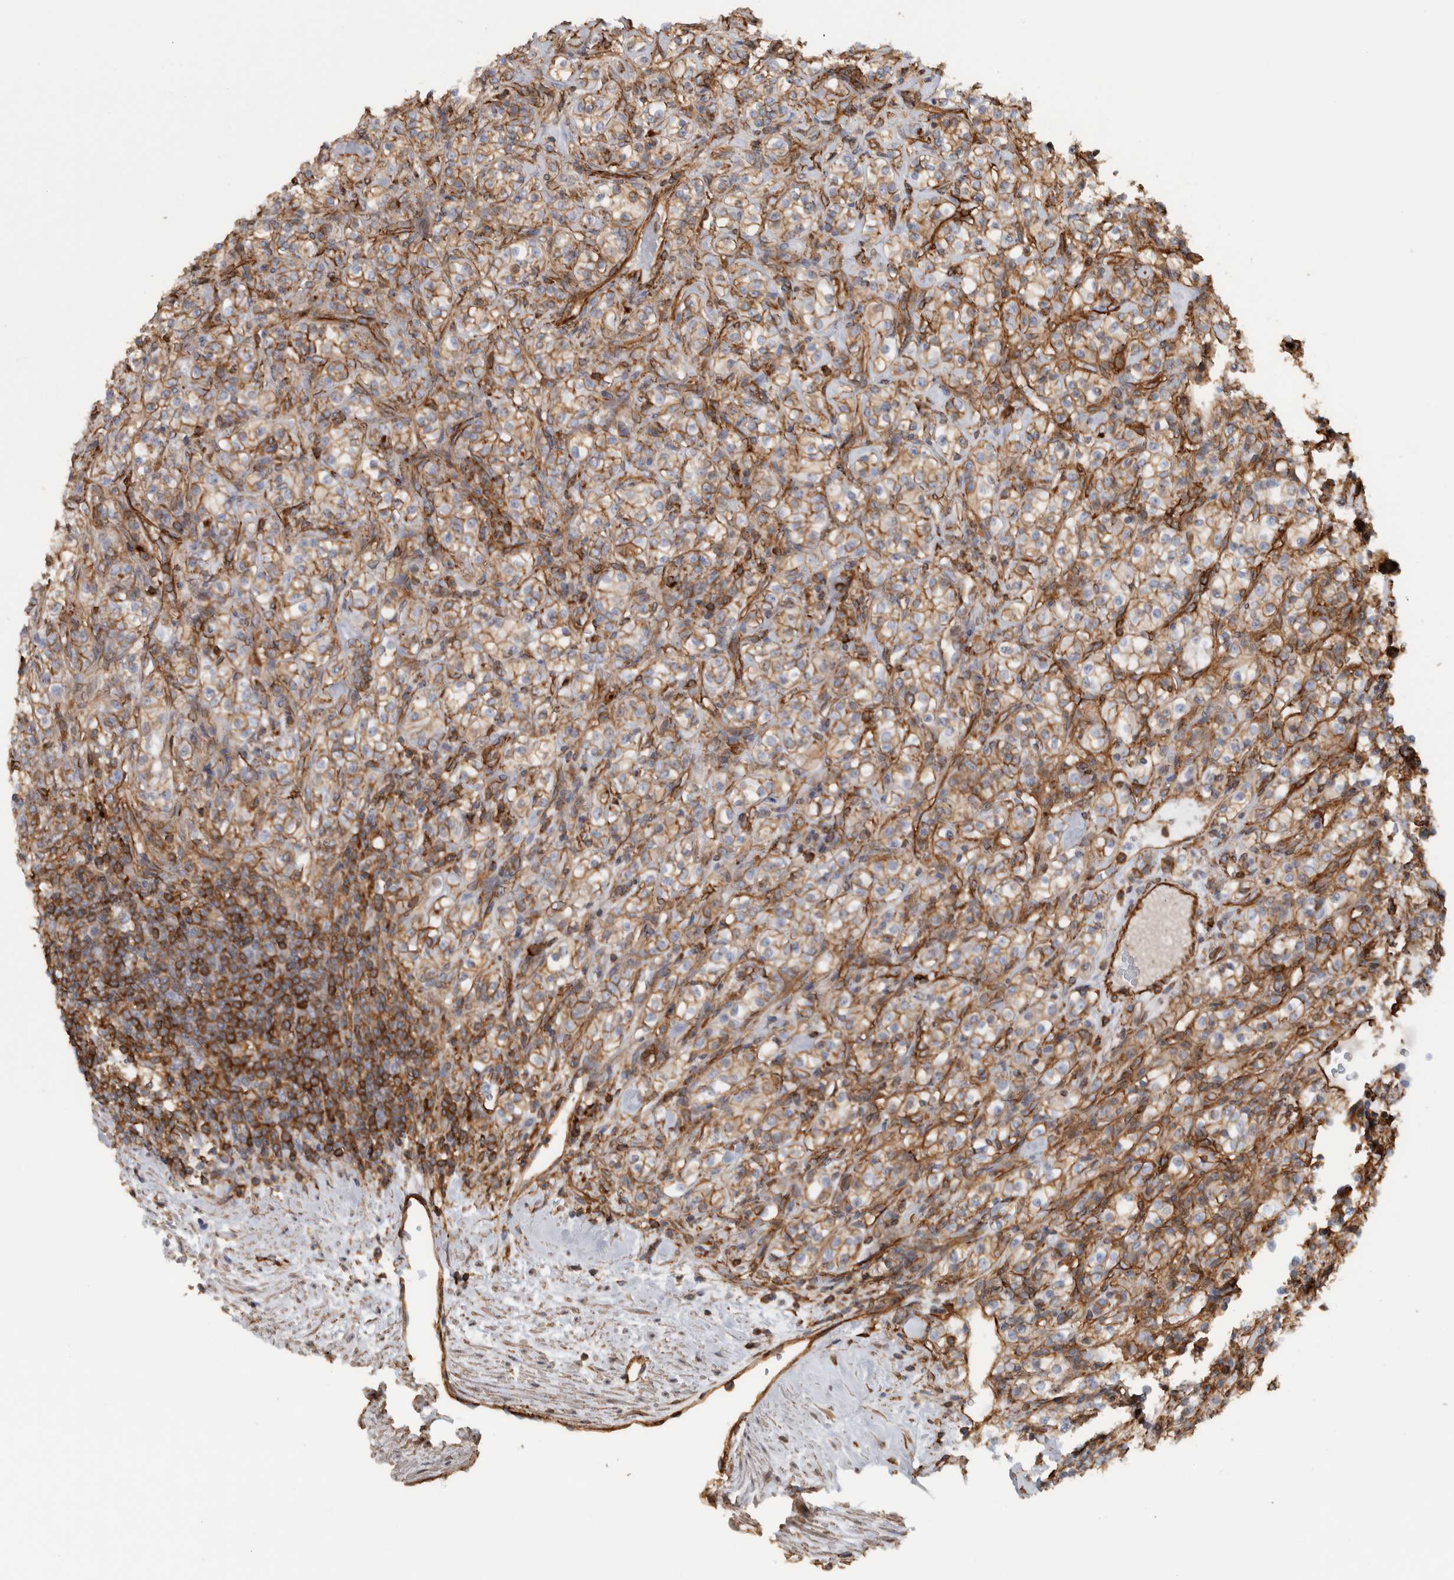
{"staining": {"intensity": "moderate", "quantity": ">75%", "location": "cytoplasmic/membranous"}, "tissue": "renal cancer", "cell_type": "Tumor cells", "image_type": "cancer", "snomed": [{"axis": "morphology", "description": "Adenocarcinoma, NOS"}, {"axis": "topography", "description": "Kidney"}], "caption": "Human renal cancer stained with a protein marker exhibits moderate staining in tumor cells.", "gene": "AHNAK", "patient": {"sex": "male", "age": 77}}